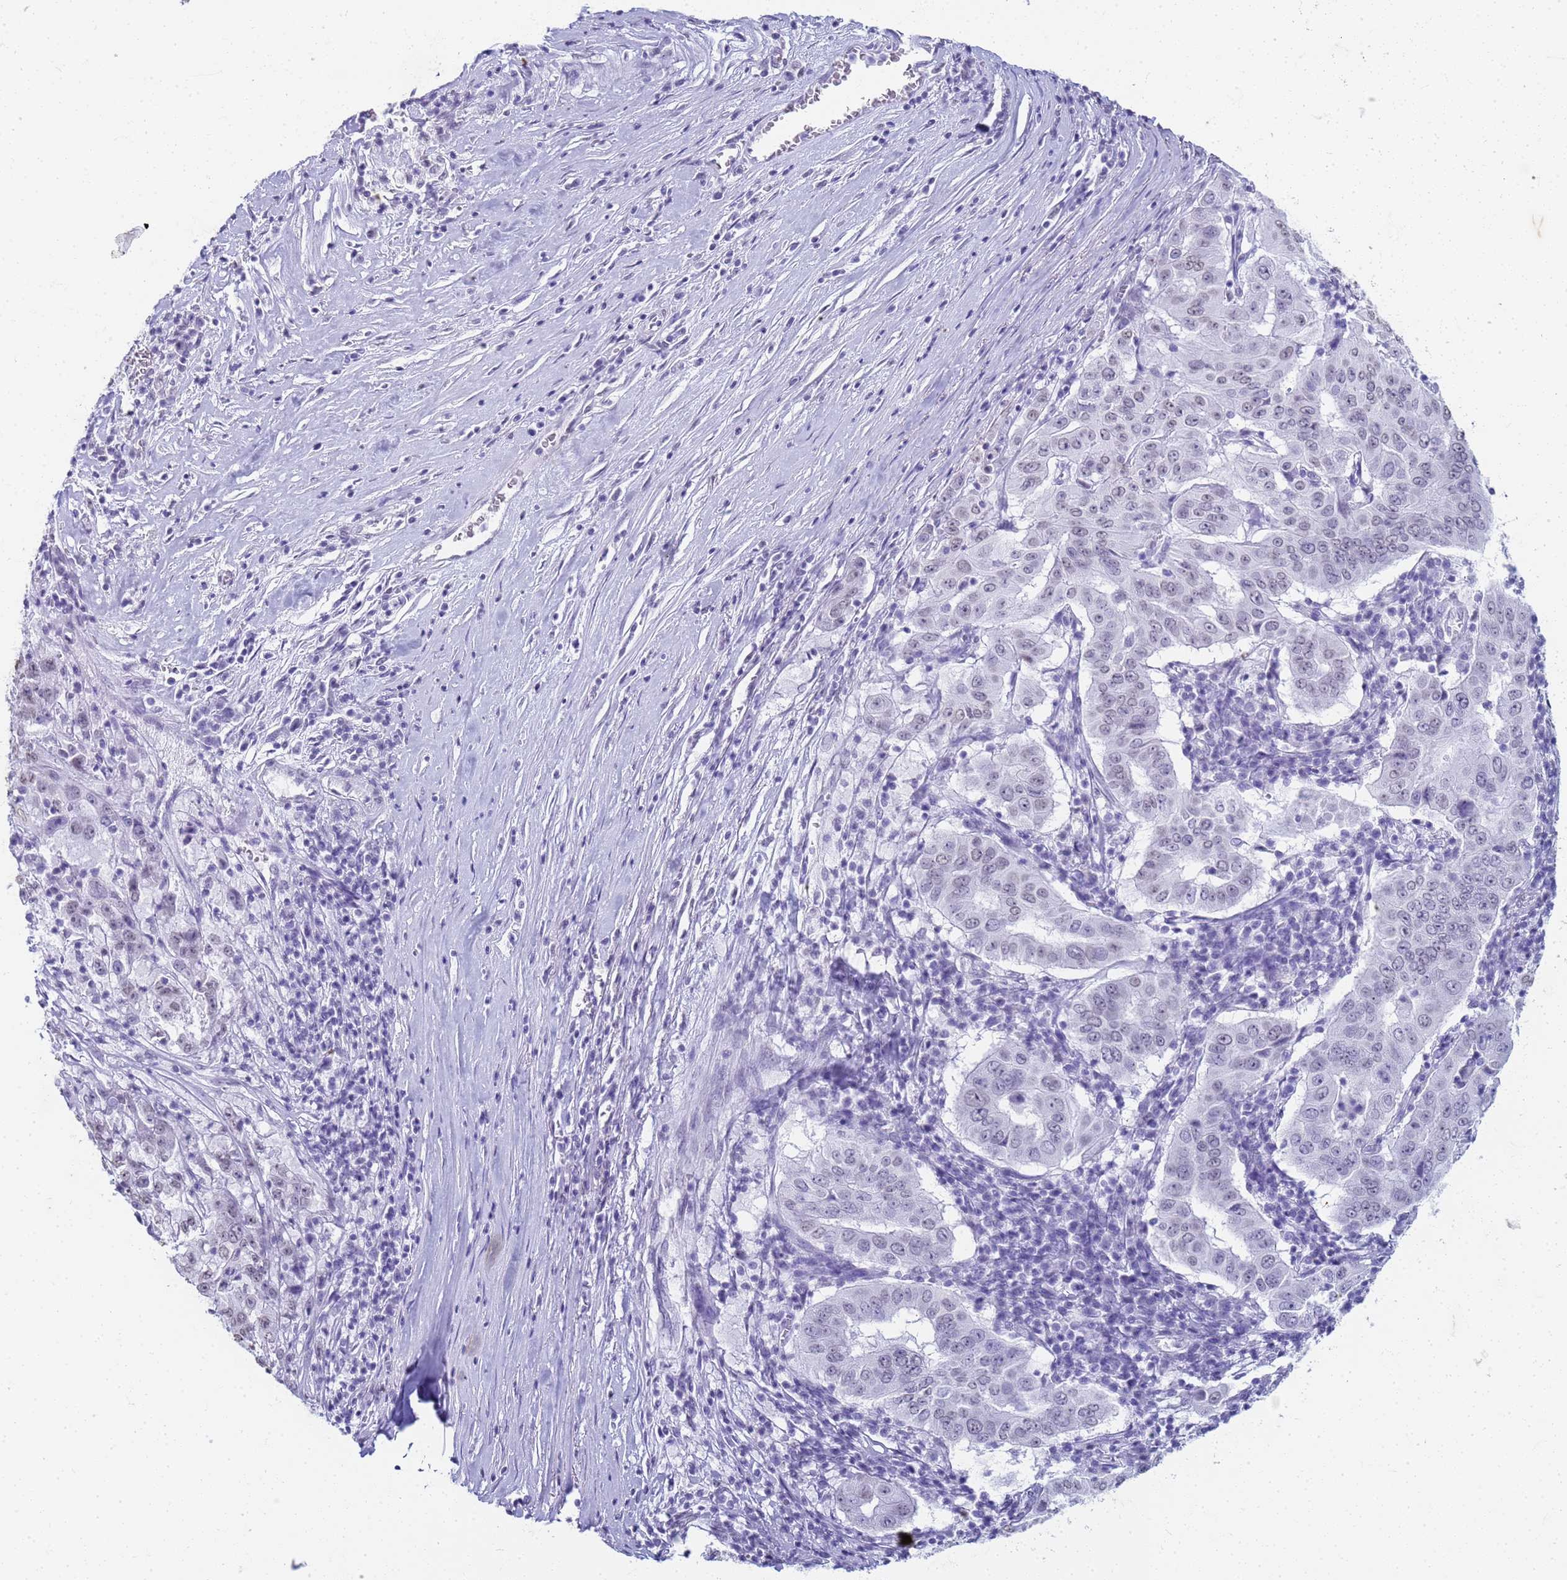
{"staining": {"intensity": "weak", "quantity": "<25%", "location": "nuclear"}, "tissue": "pancreatic cancer", "cell_type": "Tumor cells", "image_type": "cancer", "snomed": [{"axis": "morphology", "description": "Adenocarcinoma, NOS"}, {"axis": "topography", "description": "Pancreas"}], "caption": "Immunohistochemistry of pancreatic adenocarcinoma displays no staining in tumor cells. The staining was performed using DAB (3,3'-diaminobenzidine) to visualize the protein expression in brown, while the nuclei were stained in blue with hematoxylin (Magnification: 20x).", "gene": "SLC7A9", "patient": {"sex": "male", "age": 63}}